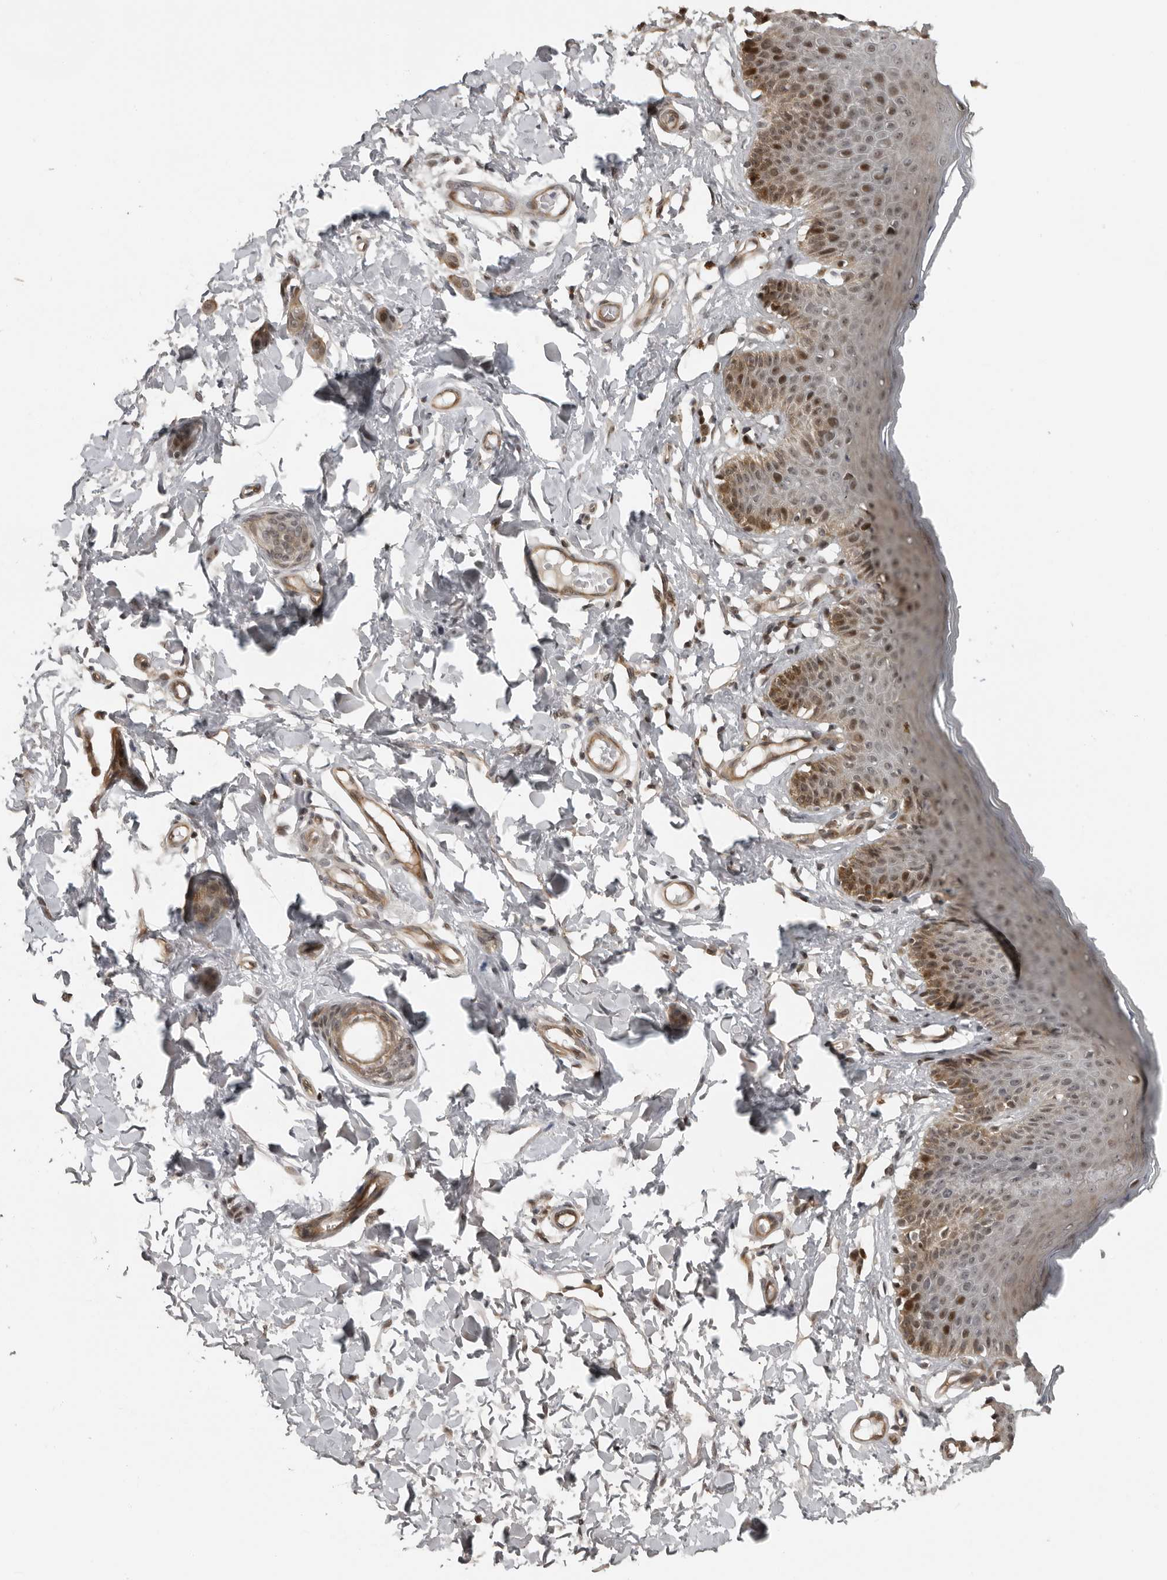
{"staining": {"intensity": "moderate", "quantity": "25%-75%", "location": "nuclear"}, "tissue": "skin", "cell_type": "Epidermal cells", "image_type": "normal", "snomed": [{"axis": "morphology", "description": "Normal tissue, NOS"}, {"axis": "topography", "description": "Vulva"}], "caption": "Skin stained with DAB (3,3'-diaminobenzidine) immunohistochemistry exhibits medium levels of moderate nuclear staining in about 25%-75% of epidermal cells.", "gene": "PRRX2", "patient": {"sex": "female", "age": 66}}